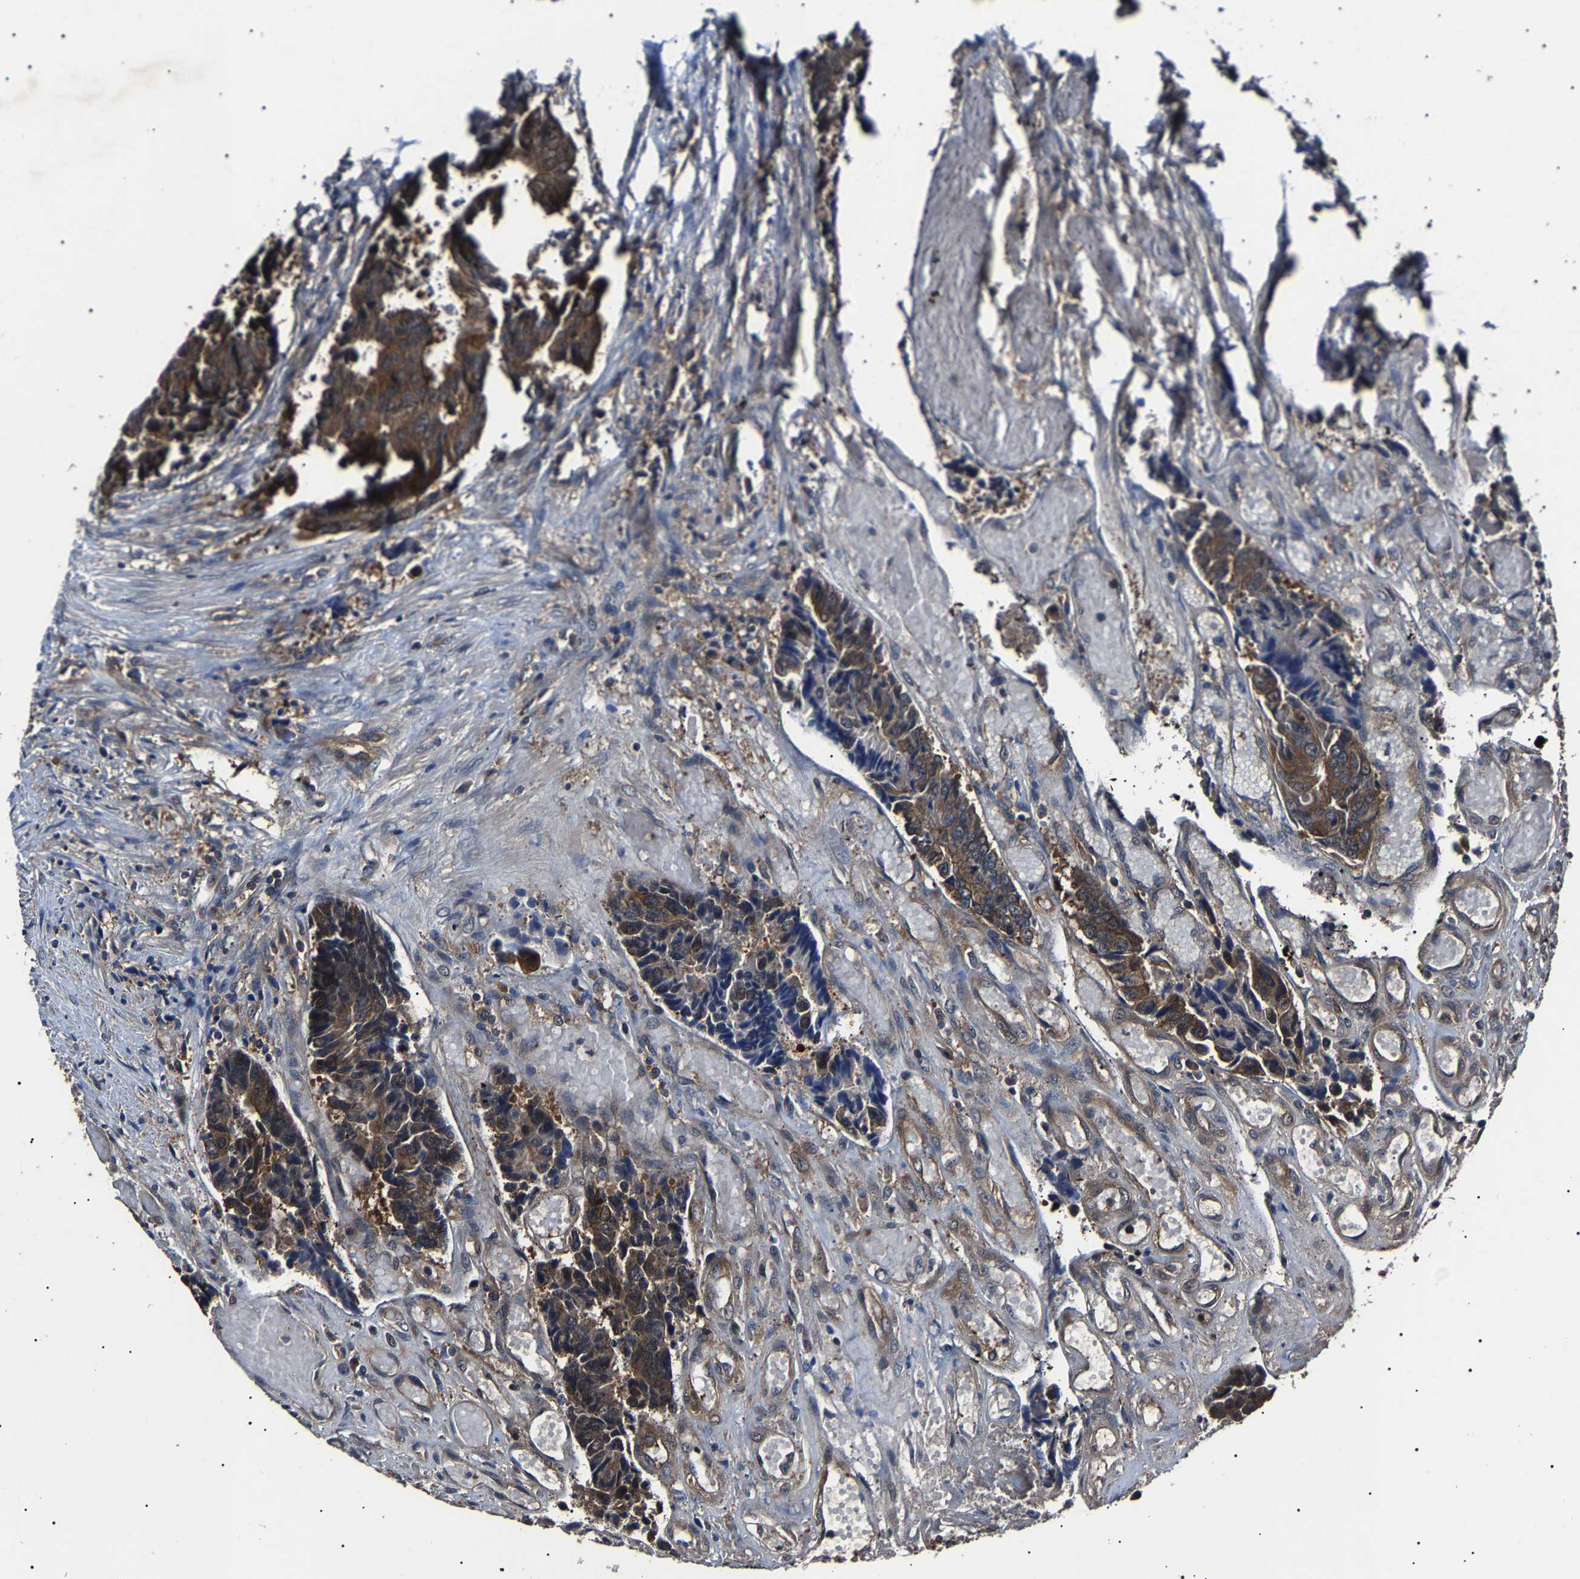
{"staining": {"intensity": "moderate", "quantity": ">75%", "location": "cytoplasmic/membranous"}, "tissue": "colorectal cancer", "cell_type": "Tumor cells", "image_type": "cancer", "snomed": [{"axis": "morphology", "description": "Adenocarcinoma, NOS"}, {"axis": "topography", "description": "Rectum"}], "caption": "A brown stain labels moderate cytoplasmic/membranous staining of a protein in human colorectal cancer tumor cells.", "gene": "CCT8", "patient": {"sex": "male", "age": 84}}